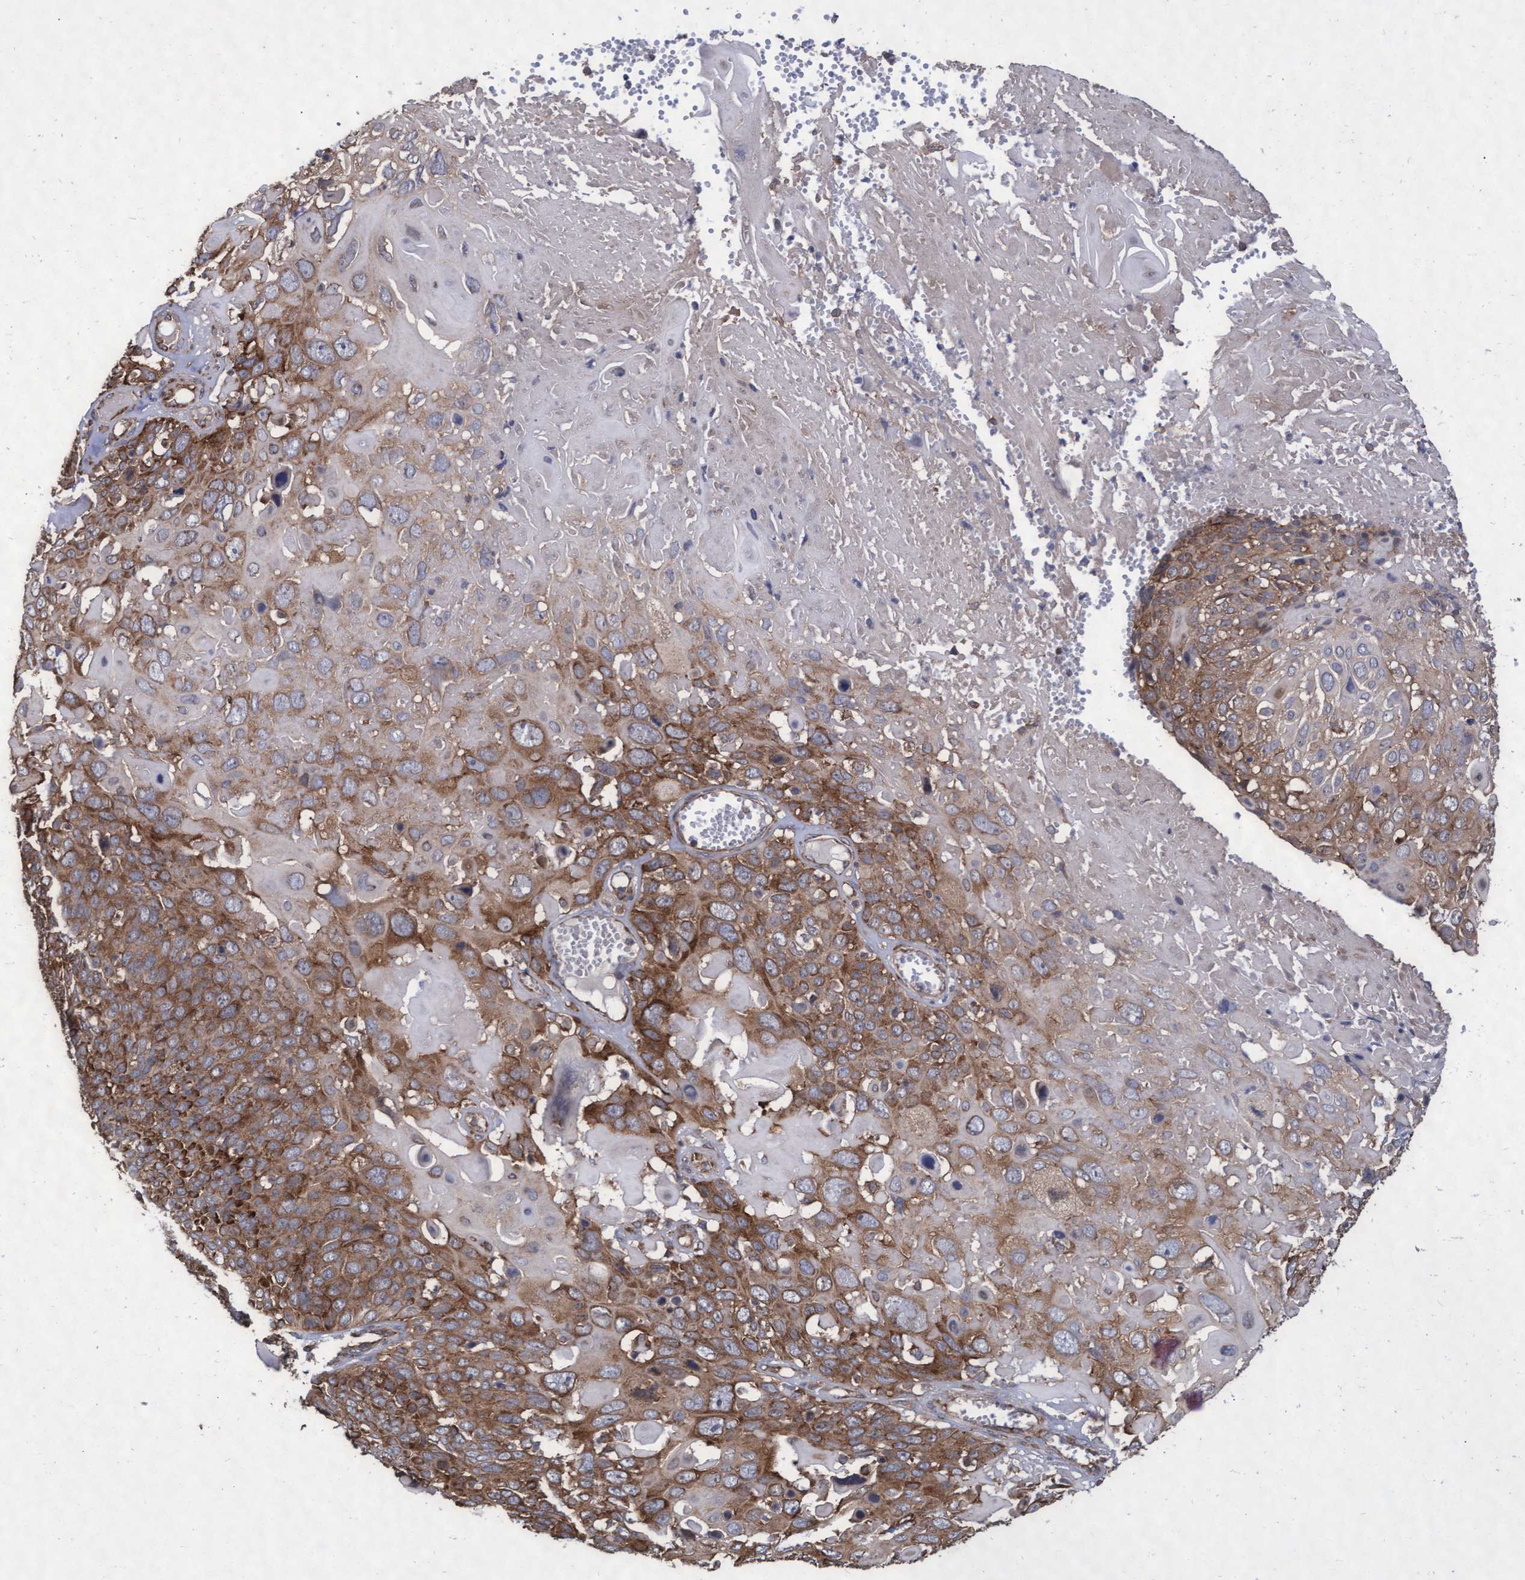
{"staining": {"intensity": "moderate", "quantity": "25%-75%", "location": "cytoplasmic/membranous"}, "tissue": "cervical cancer", "cell_type": "Tumor cells", "image_type": "cancer", "snomed": [{"axis": "morphology", "description": "Squamous cell carcinoma, NOS"}, {"axis": "topography", "description": "Cervix"}], "caption": "The photomicrograph demonstrates immunohistochemical staining of cervical squamous cell carcinoma. There is moderate cytoplasmic/membranous expression is identified in approximately 25%-75% of tumor cells.", "gene": "ABCF2", "patient": {"sex": "female", "age": 74}}